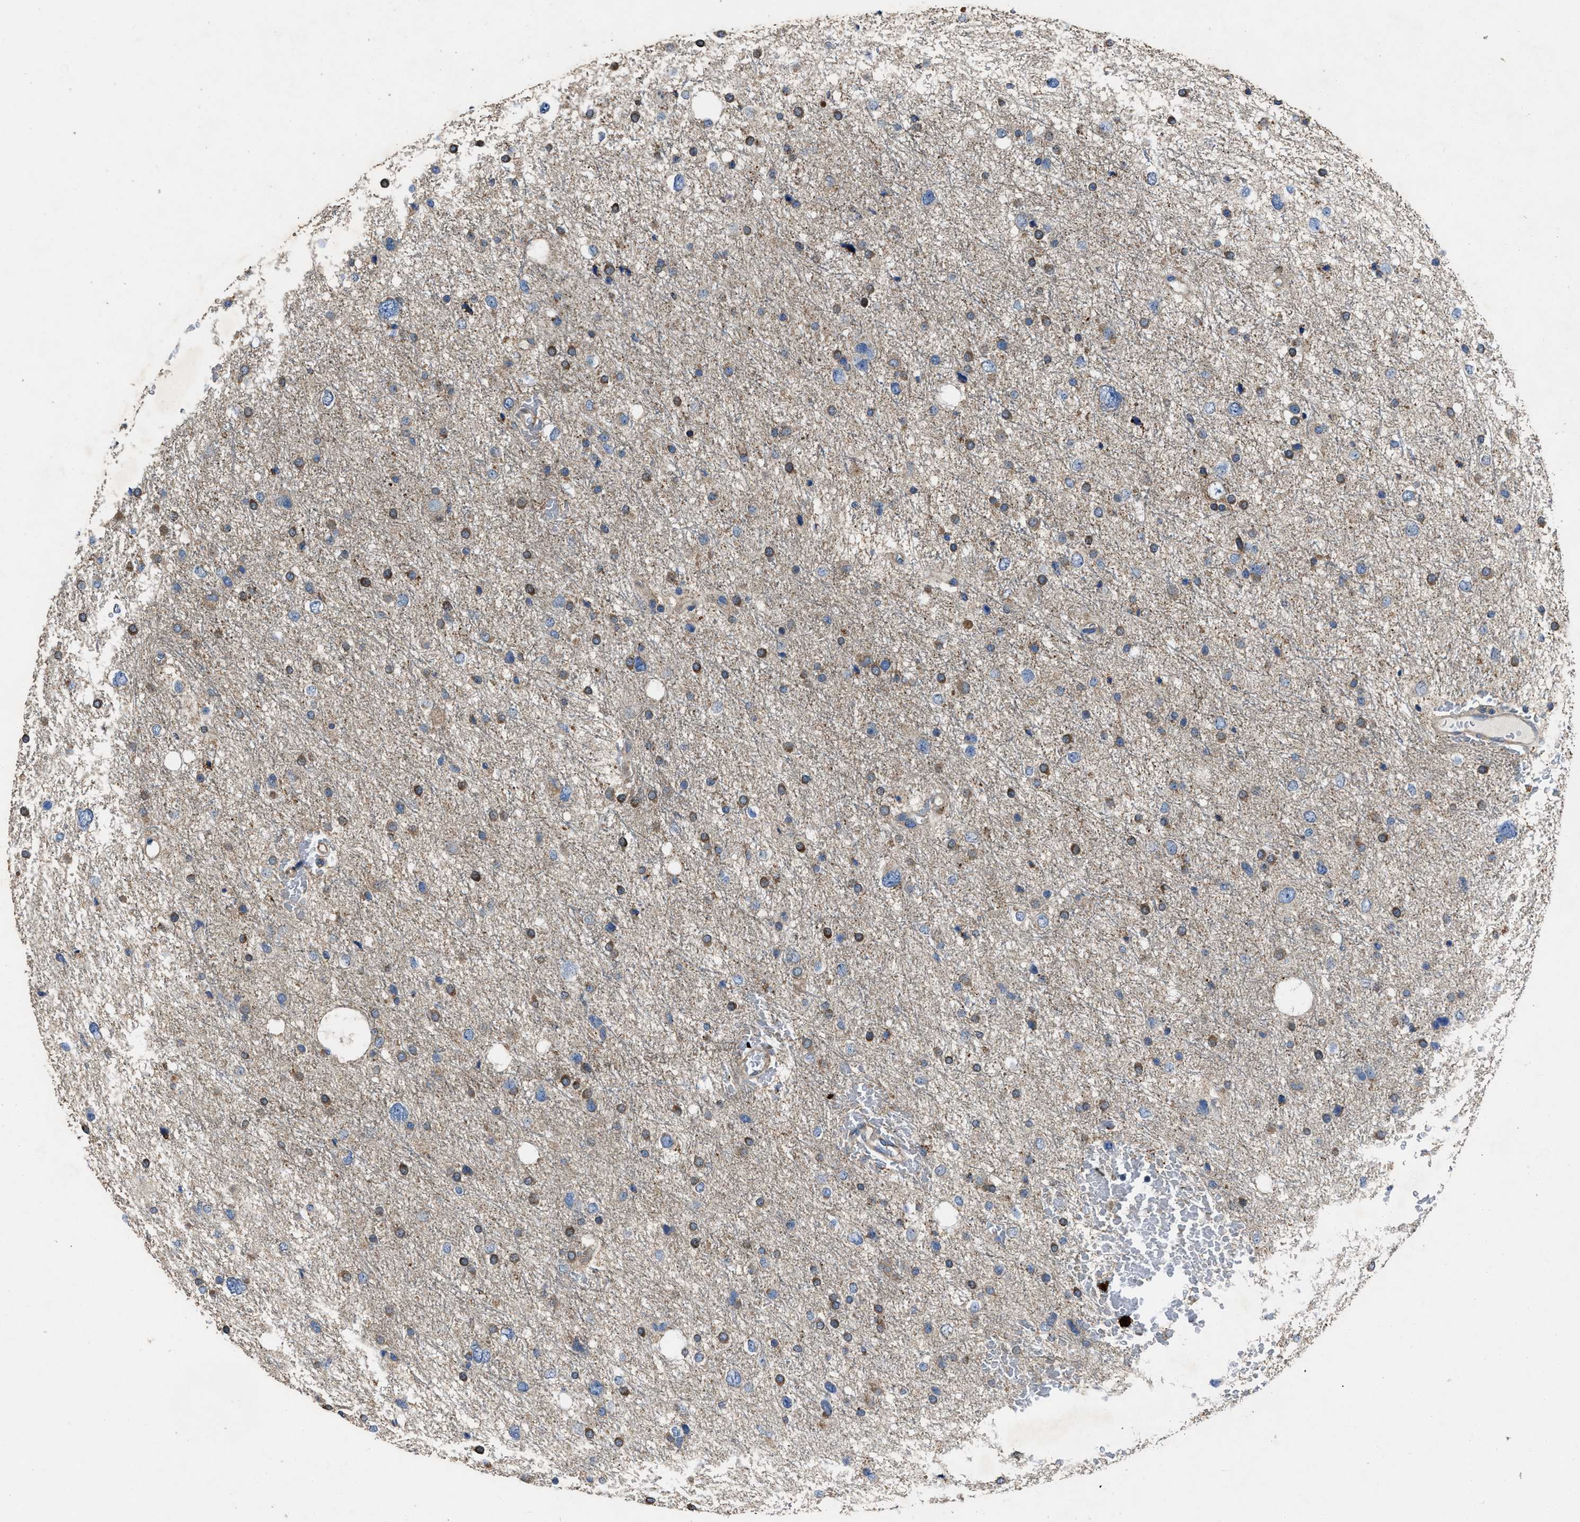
{"staining": {"intensity": "moderate", "quantity": "25%-75%", "location": "cytoplasmic/membranous"}, "tissue": "glioma", "cell_type": "Tumor cells", "image_type": "cancer", "snomed": [{"axis": "morphology", "description": "Glioma, malignant, Low grade"}, {"axis": "topography", "description": "Brain"}], "caption": "Glioma stained with DAB (3,3'-diaminobenzidine) immunohistochemistry demonstrates medium levels of moderate cytoplasmic/membranous expression in approximately 25%-75% of tumor cells.", "gene": "ANGPT1", "patient": {"sex": "female", "age": 37}}